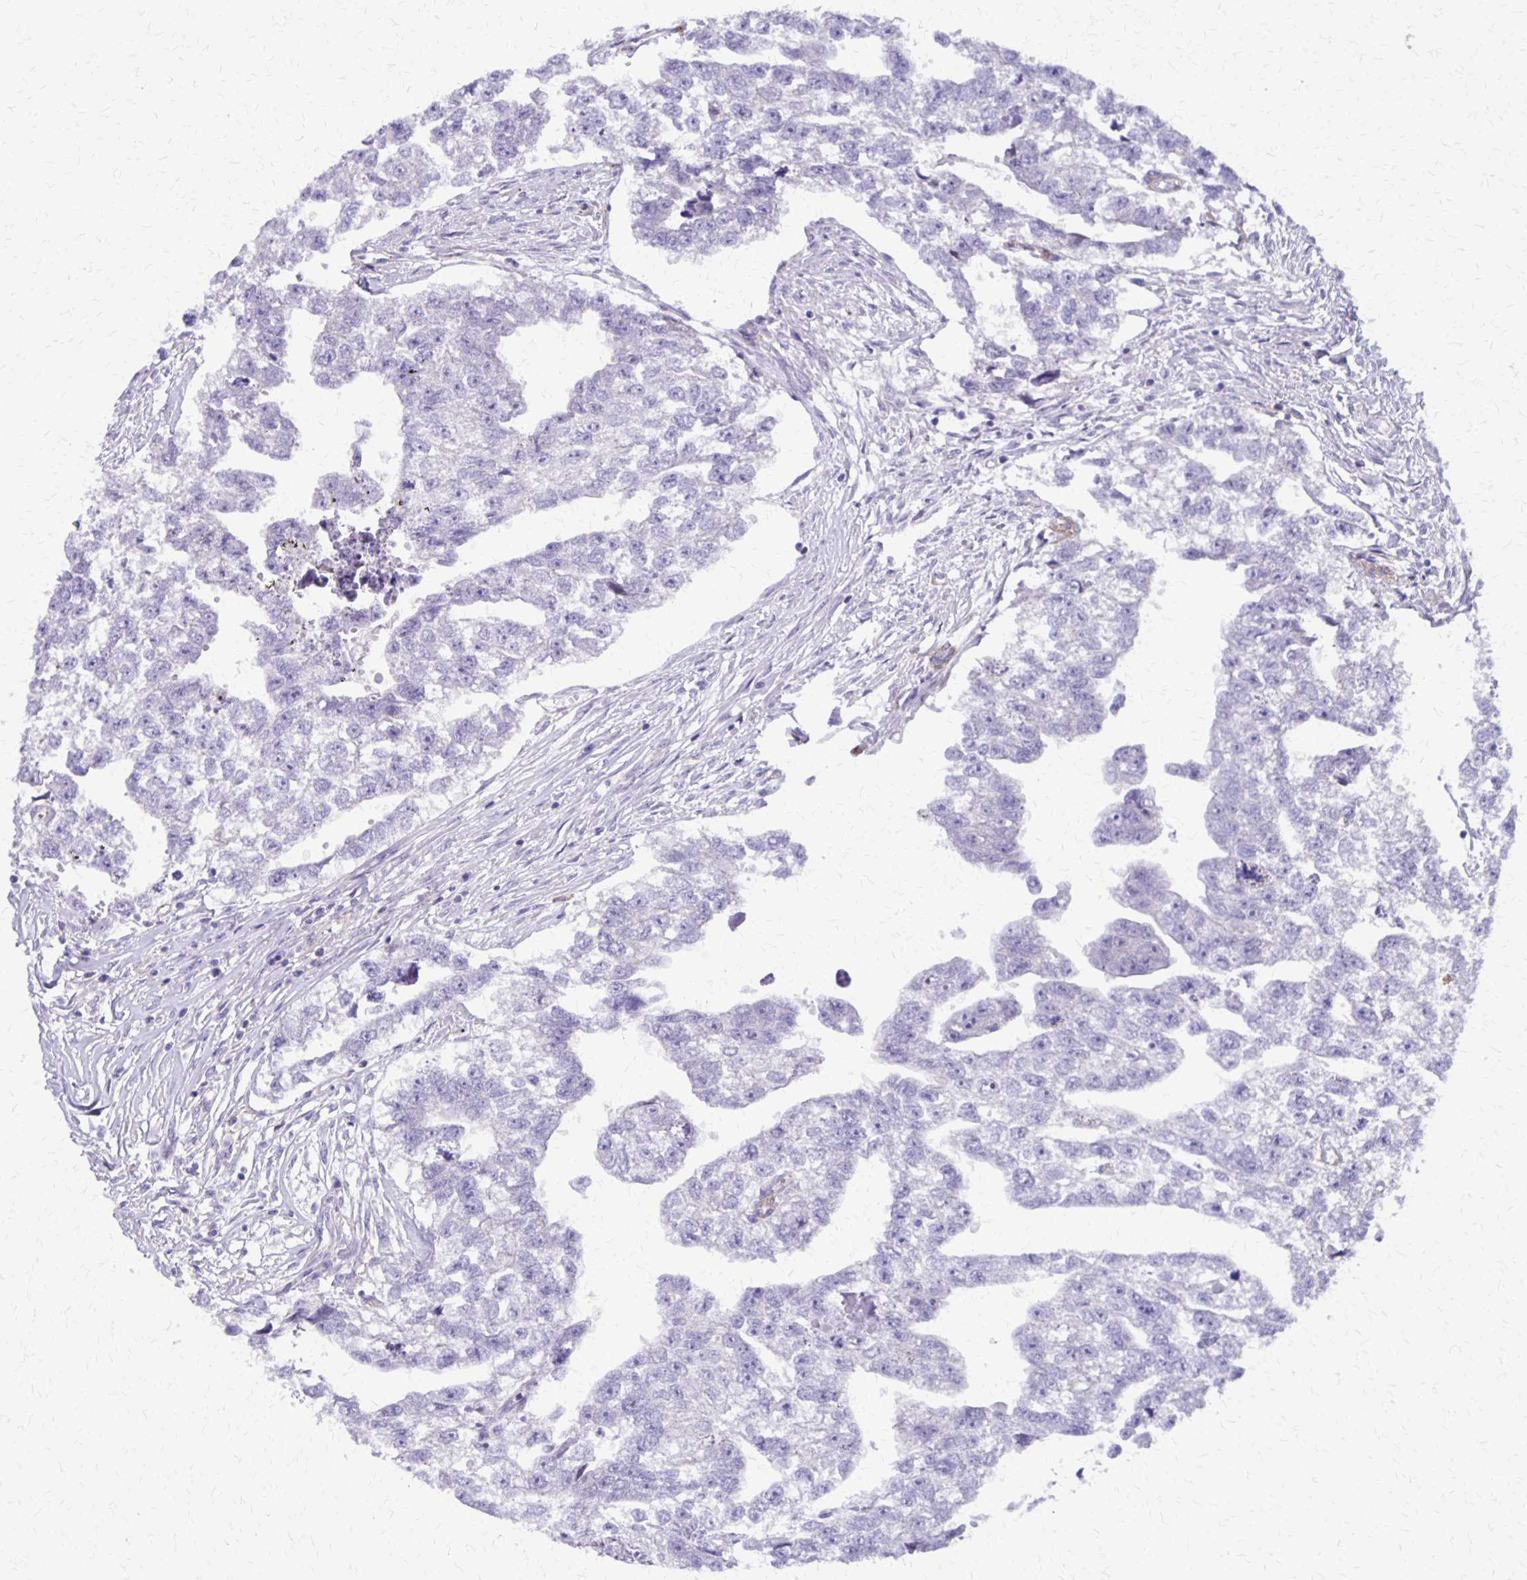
{"staining": {"intensity": "negative", "quantity": "none", "location": "none"}, "tissue": "testis cancer", "cell_type": "Tumor cells", "image_type": "cancer", "snomed": [{"axis": "morphology", "description": "Carcinoma, Embryonal, NOS"}, {"axis": "morphology", "description": "Teratoma, malignant, NOS"}, {"axis": "topography", "description": "Testis"}], "caption": "High power microscopy image of an immunohistochemistry (IHC) photomicrograph of testis cancer (malignant teratoma), revealing no significant positivity in tumor cells.", "gene": "SEPTIN5", "patient": {"sex": "male", "age": 44}}